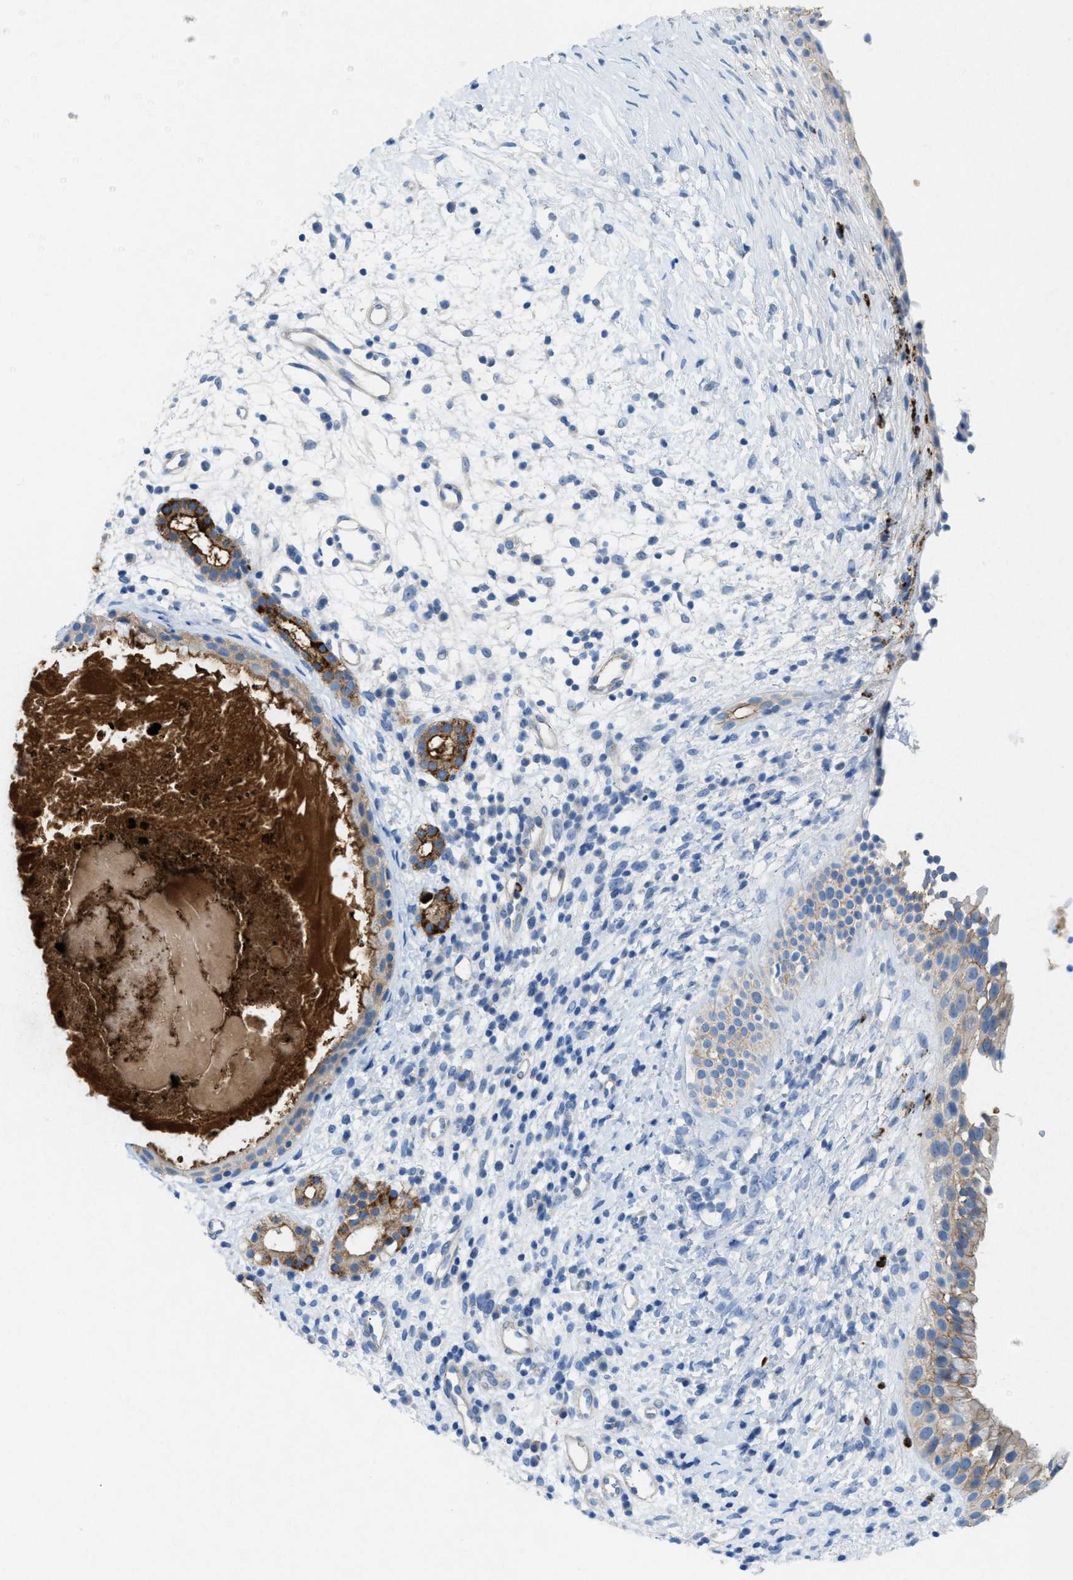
{"staining": {"intensity": "negative", "quantity": "none", "location": "none"}, "tissue": "nasopharynx", "cell_type": "Respiratory epithelial cells", "image_type": "normal", "snomed": [{"axis": "morphology", "description": "Normal tissue, NOS"}, {"axis": "topography", "description": "Nasopharynx"}], "caption": "Protein analysis of normal nasopharynx exhibits no significant expression in respiratory epithelial cells. (DAB immunohistochemistry, high magnification).", "gene": "CKLF", "patient": {"sex": "male", "age": 22}}